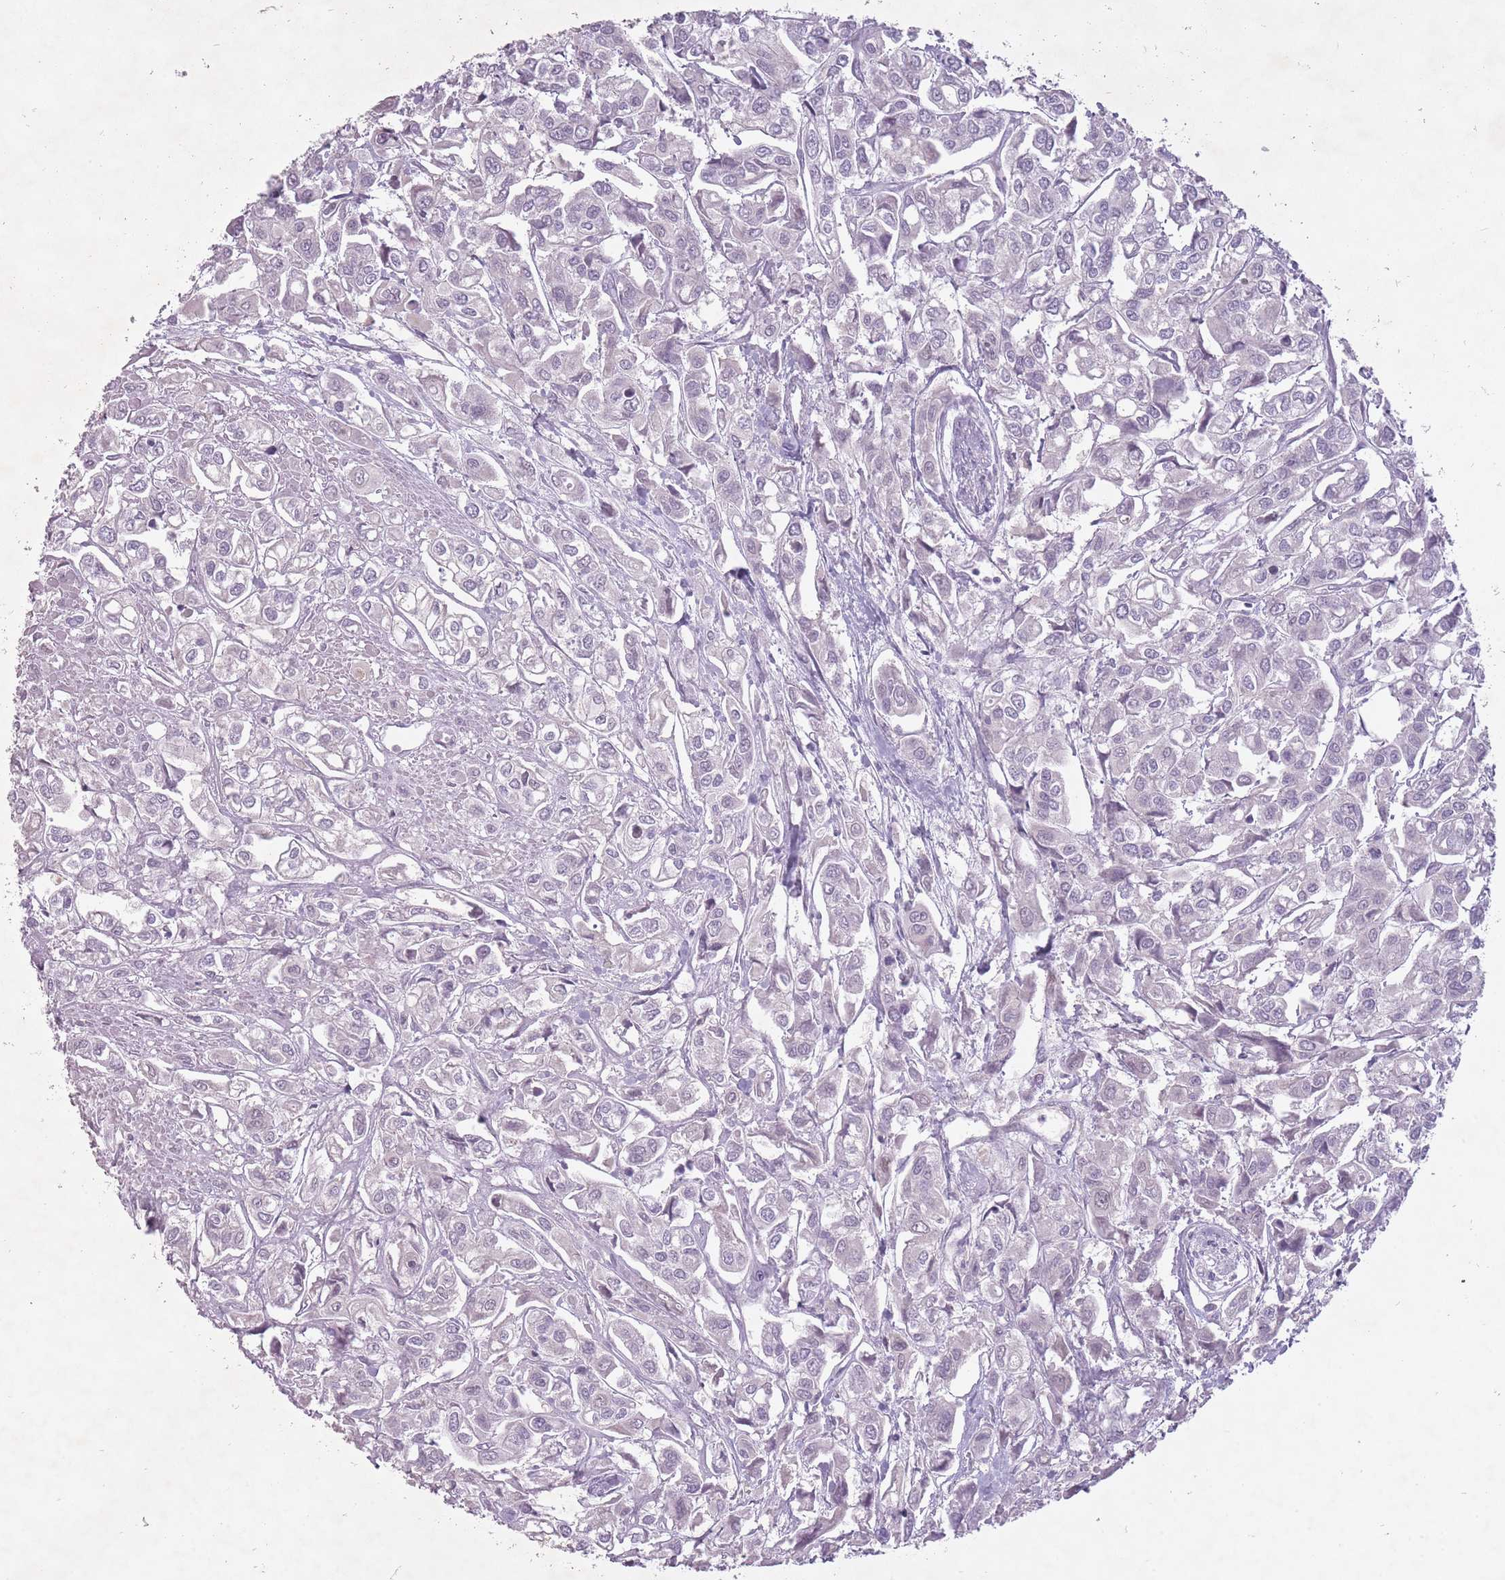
{"staining": {"intensity": "negative", "quantity": "none", "location": "none"}, "tissue": "urothelial cancer", "cell_type": "Tumor cells", "image_type": "cancer", "snomed": [{"axis": "morphology", "description": "Urothelial carcinoma, High grade"}, {"axis": "topography", "description": "Urinary bladder"}], "caption": "There is no significant staining in tumor cells of urothelial cancer. Nuclei are stained in blue.", "gene": "FAM43B", "patient": {"sex": "male", "age": 67}}